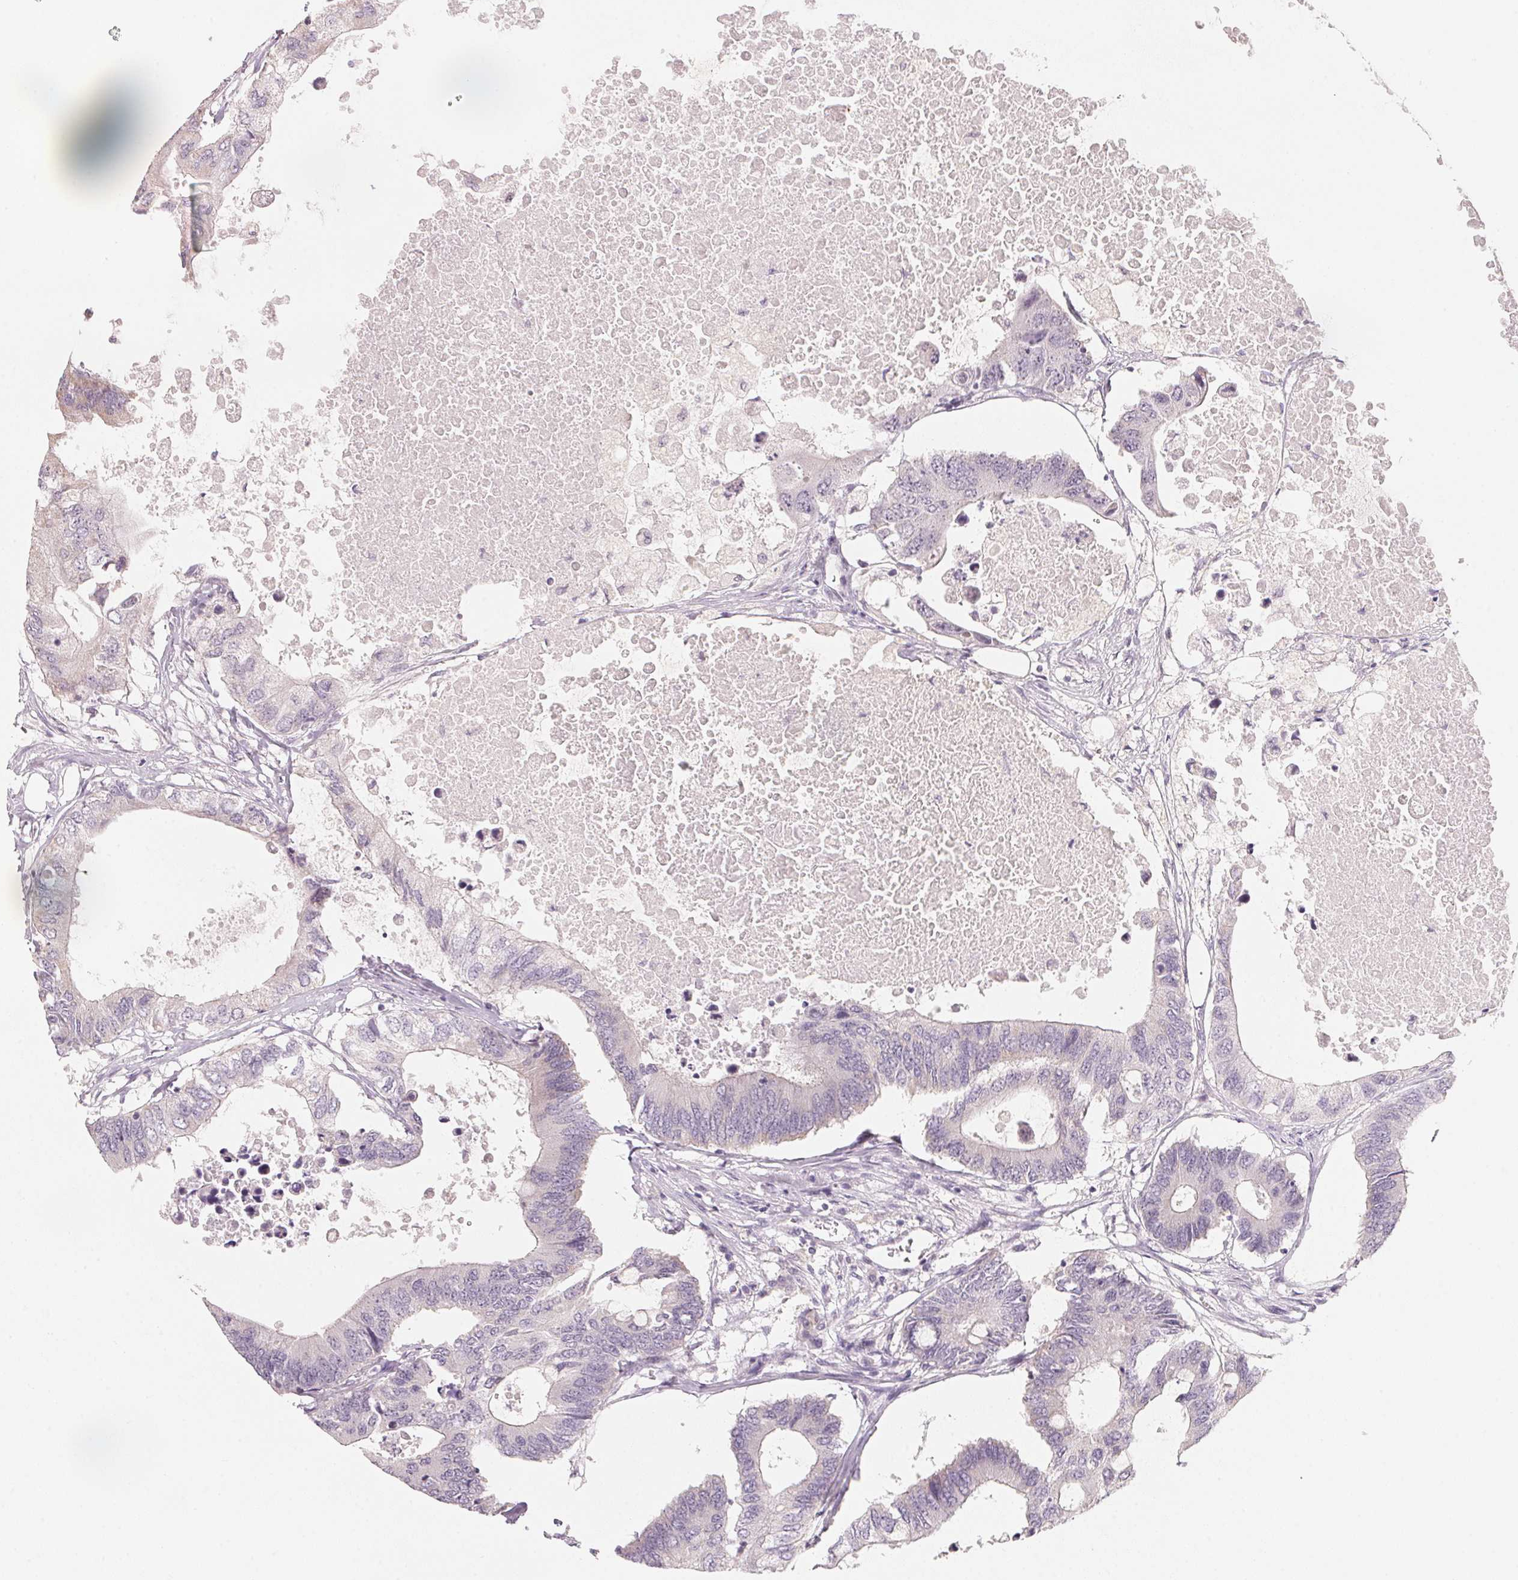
{"staining": {"intensity": "negative", "quantity": "none", "location": "none"}, "tissue": "colorectal cancer", "cell_type": "Tumor cells", "image_type": "cancer", "snomed": [{"axis": "morphology", "description": "Adenocarcinoma, NOS"}, {"axis": "topography", "description": "Colon"}], "caption": "This is an immunohistochemistry (IHC) histopathology image of human adenocarcinoma (colorectal). There is no expression in tumor cells.", "gene": "ANKRD31", "patient": {"sex": "male", "age": 71}}